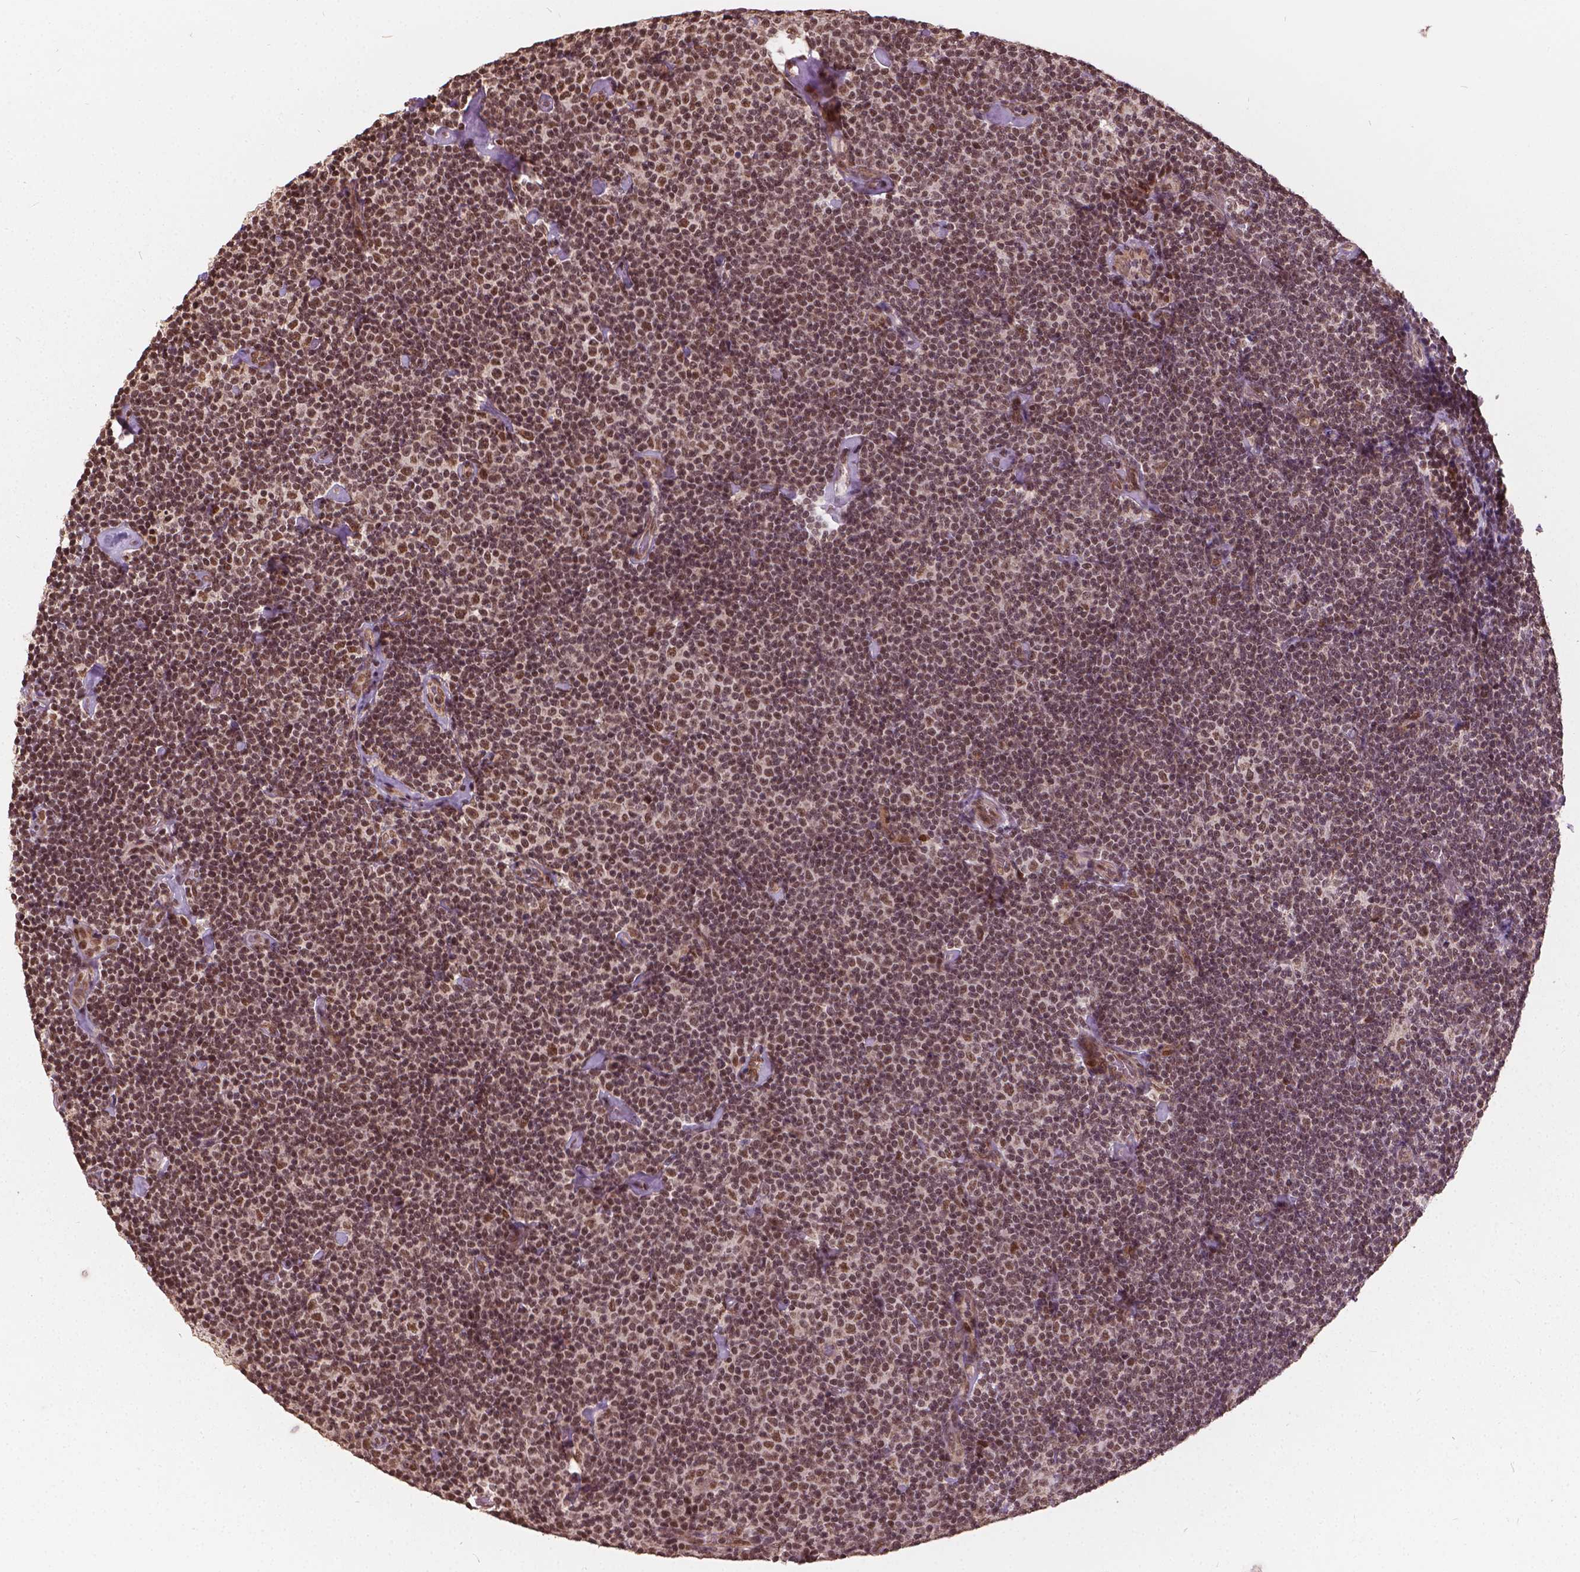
{"staining": {"intensity": "moderate", "quantity": ">75%", "location": "nuclear"}, "tissue": "lymphoma", "cell_type": "Tumor cells", "image_type": "cancer", "snomed": [{"axis": "morphology", "description": "Malignant lymphoma, non-Hodgkin's type, Low grade"}, {"axis": "topography", "description": "Lymph node"}], "caption": "Immunohistochemistry histopathology image of low-grade malignant lymphoma, non-Hodgkin's type stained for a protein (brown), which reveals medium levels of moderate nuclear expression in approximately >75% of tumor cells.", "gene": "GPS2", "patient": {"sex": "male", "age": 81}}